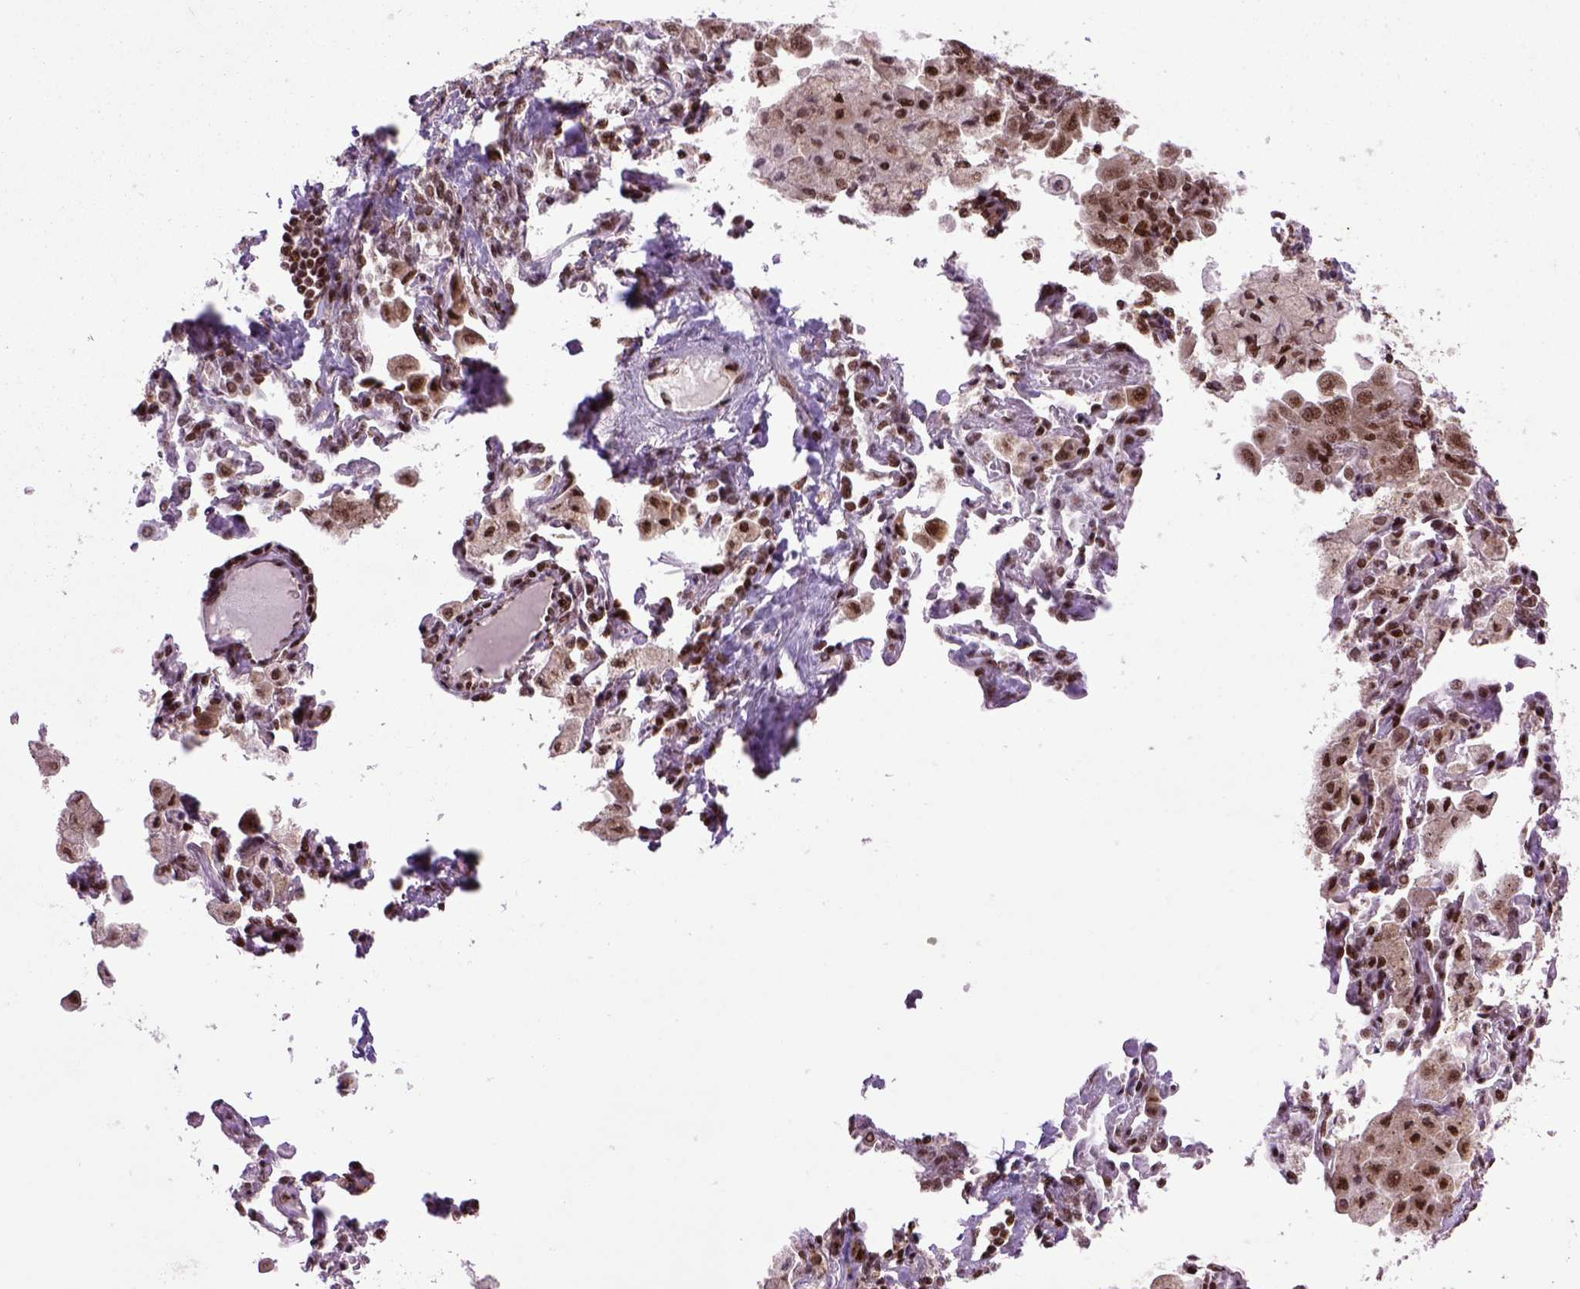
{"staining": {"intensity": "moderate", "quantity": ">75%", "location": "cytoplasmic/membranous,nuclear"}, "tissue": "lung cancer", "cell_type": "Tumor cells", "image_type": "cancer", "snomed": [{"axis": "morphology", "description": "Adenocarcinoma, NOS"}, {"axis": "topography", "description": "Lung"}], "caption": "Moderate cytoplasmic/membranous and nuclear positivity is present in about >75% of tumor cells in lung cancer. (Stains: DAB in brown, nuclei in blue, Microscopy: brightfield microscopy at high magnification).", "gene": "CELF1", "patient": {"sex": "male", "age": 64}}